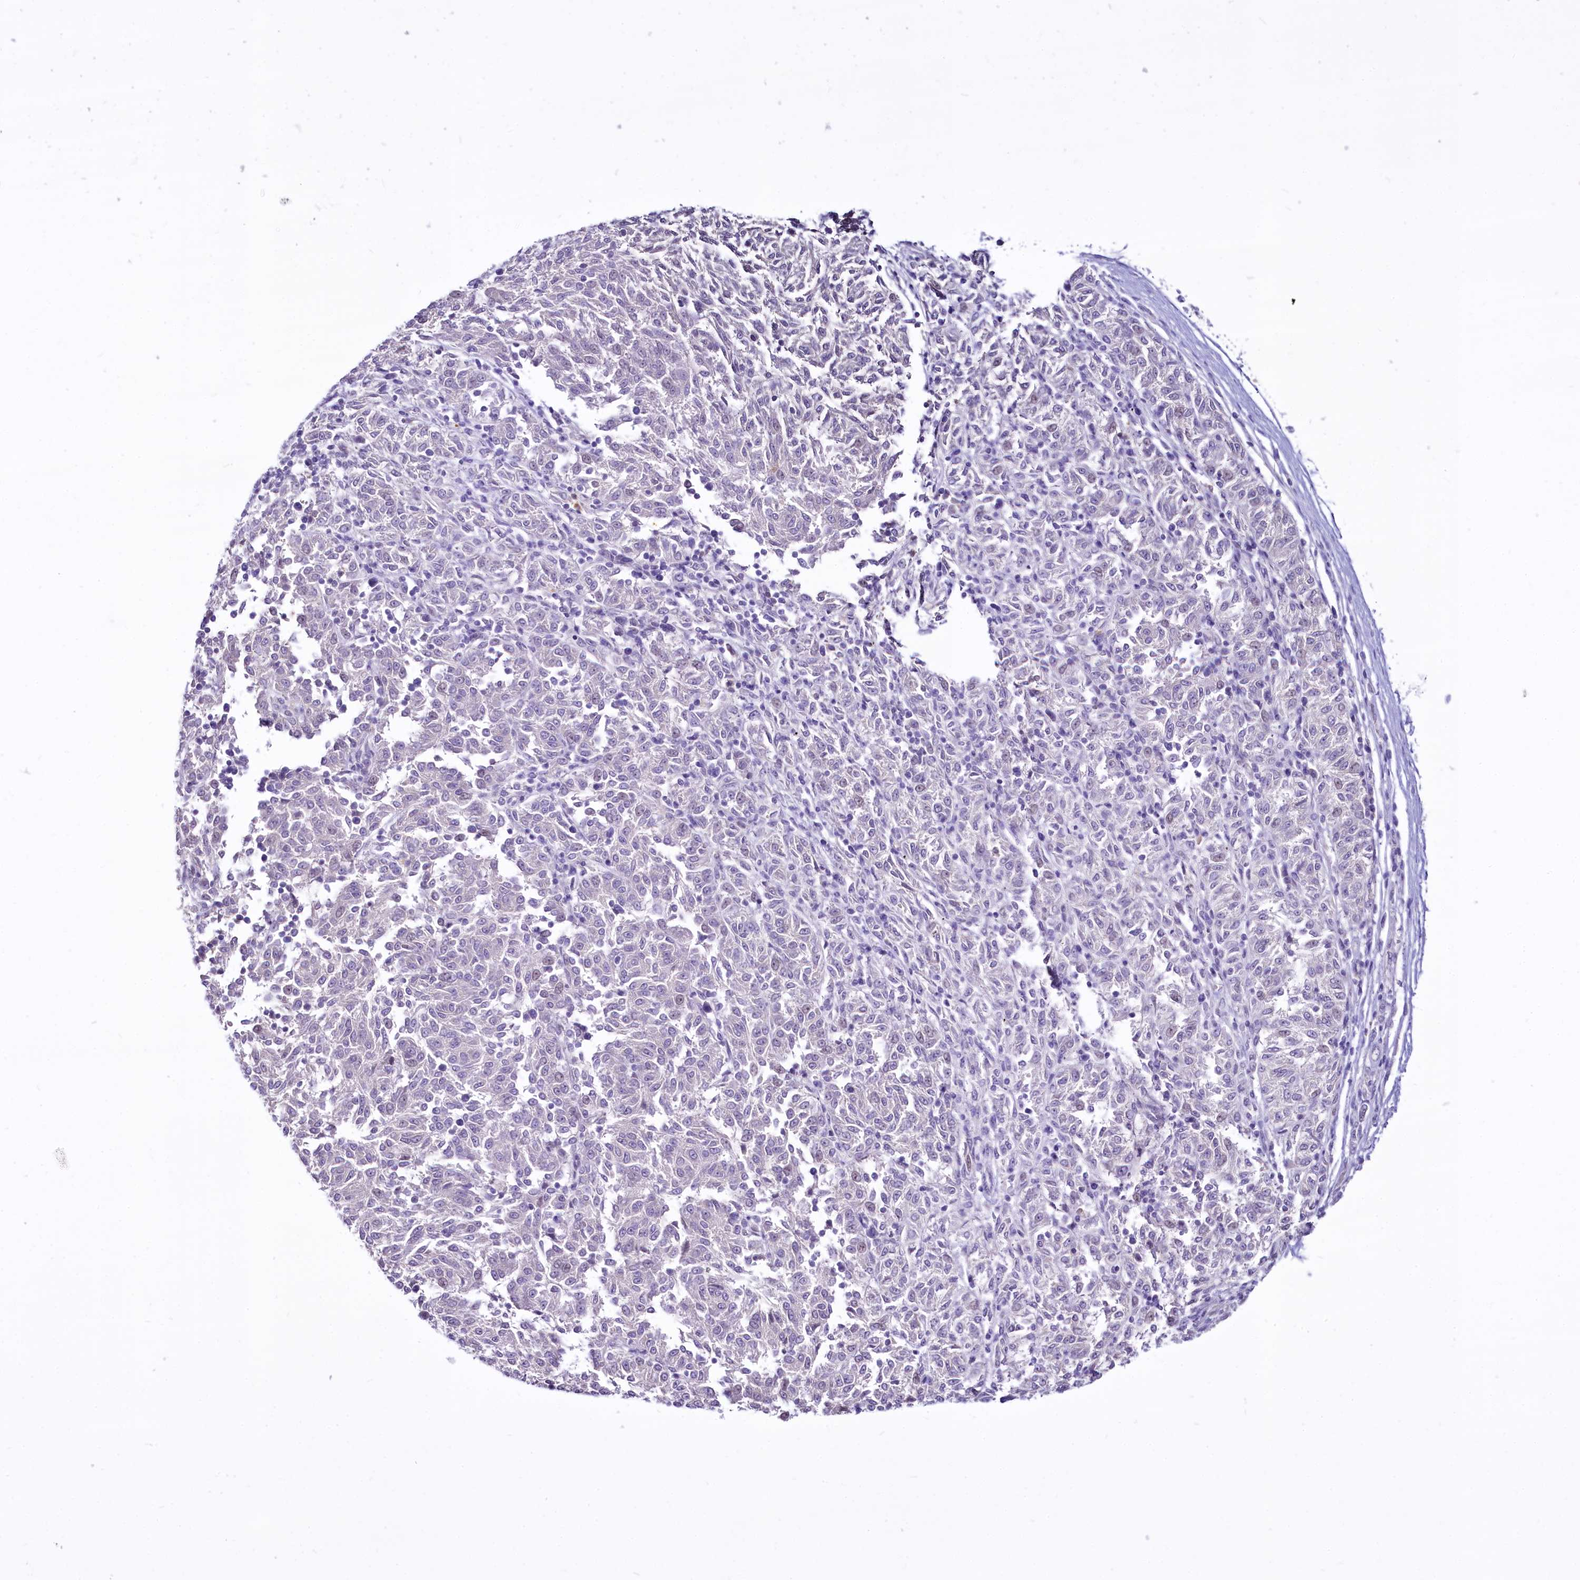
{"staining": {"intensity": "negative", "quantity": "none", "location": "none"}, "tissue": "melanoma", "cell_type": "Tumor cells", "image_type": "cancer", "snomed": [{"axis": "morphology", "description": "Malignant melanoma, NOS"}, {"axis": "topography", "description": "Skin"}], "caption": "This is an immunohistochemistry (IHC) photomicrograph of melanoma. There is no expression in tumor cells.", "gene": "BANK1", "patient": {"sex": "female", "age": 72}}